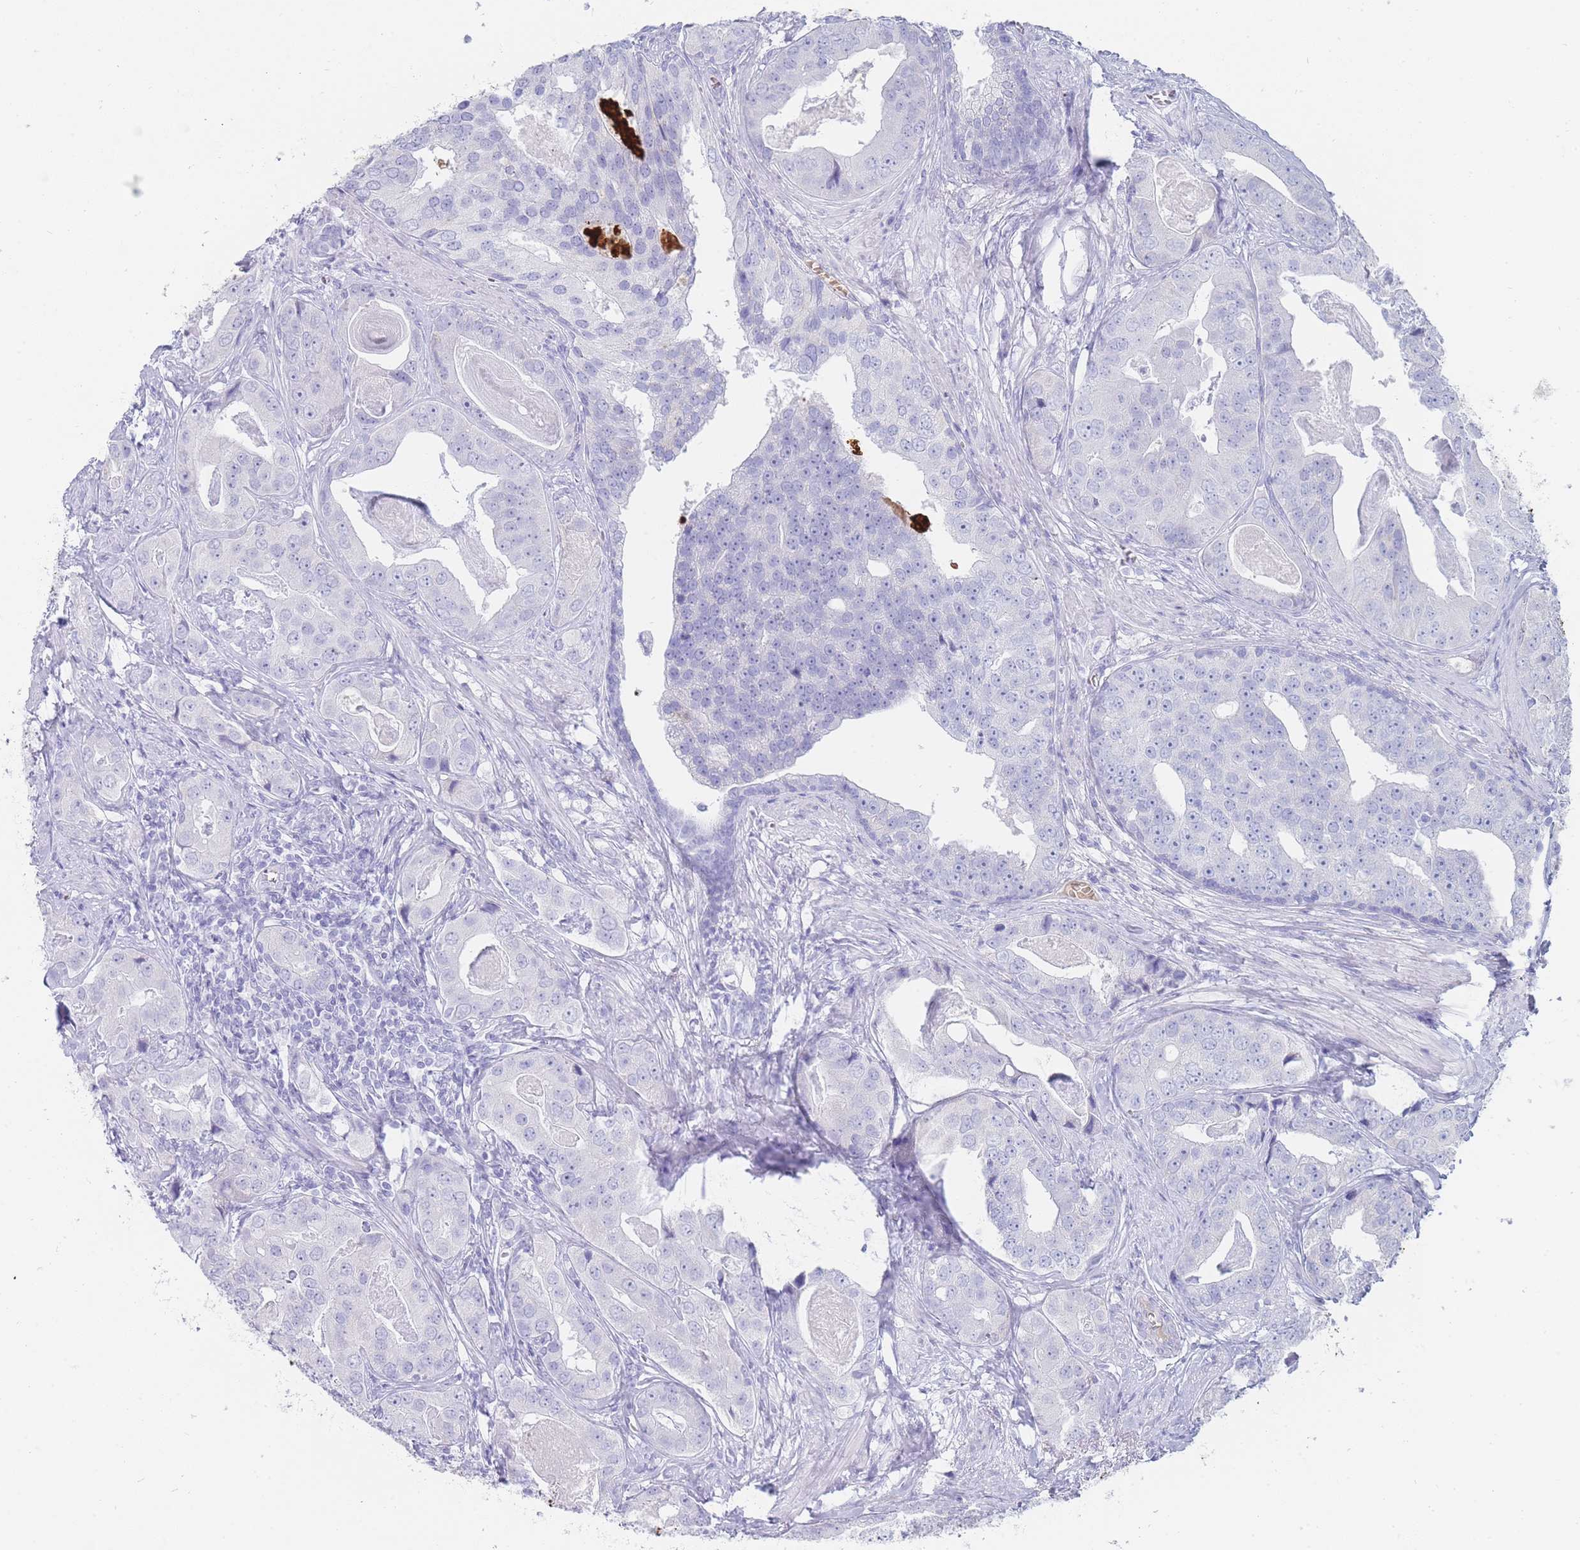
{"staining": {"intensity": "negative", "quantity": "none", "location": "none"}, "tissue": "prostate cancer", "cell_type": "Tumor cells", "image_type": "cancer", "snomed": [{"axis": "morphology", "description": "Adenocarcinoma, High grade"}, {"axis": "topography", "description": "Prostate"}], "caption": "IHC of high-grade adenocarcinoma (prostate) shows no staining in tumor cells.", "gene": "HBG2", "patient": {"sex": "male", "age": 71}}